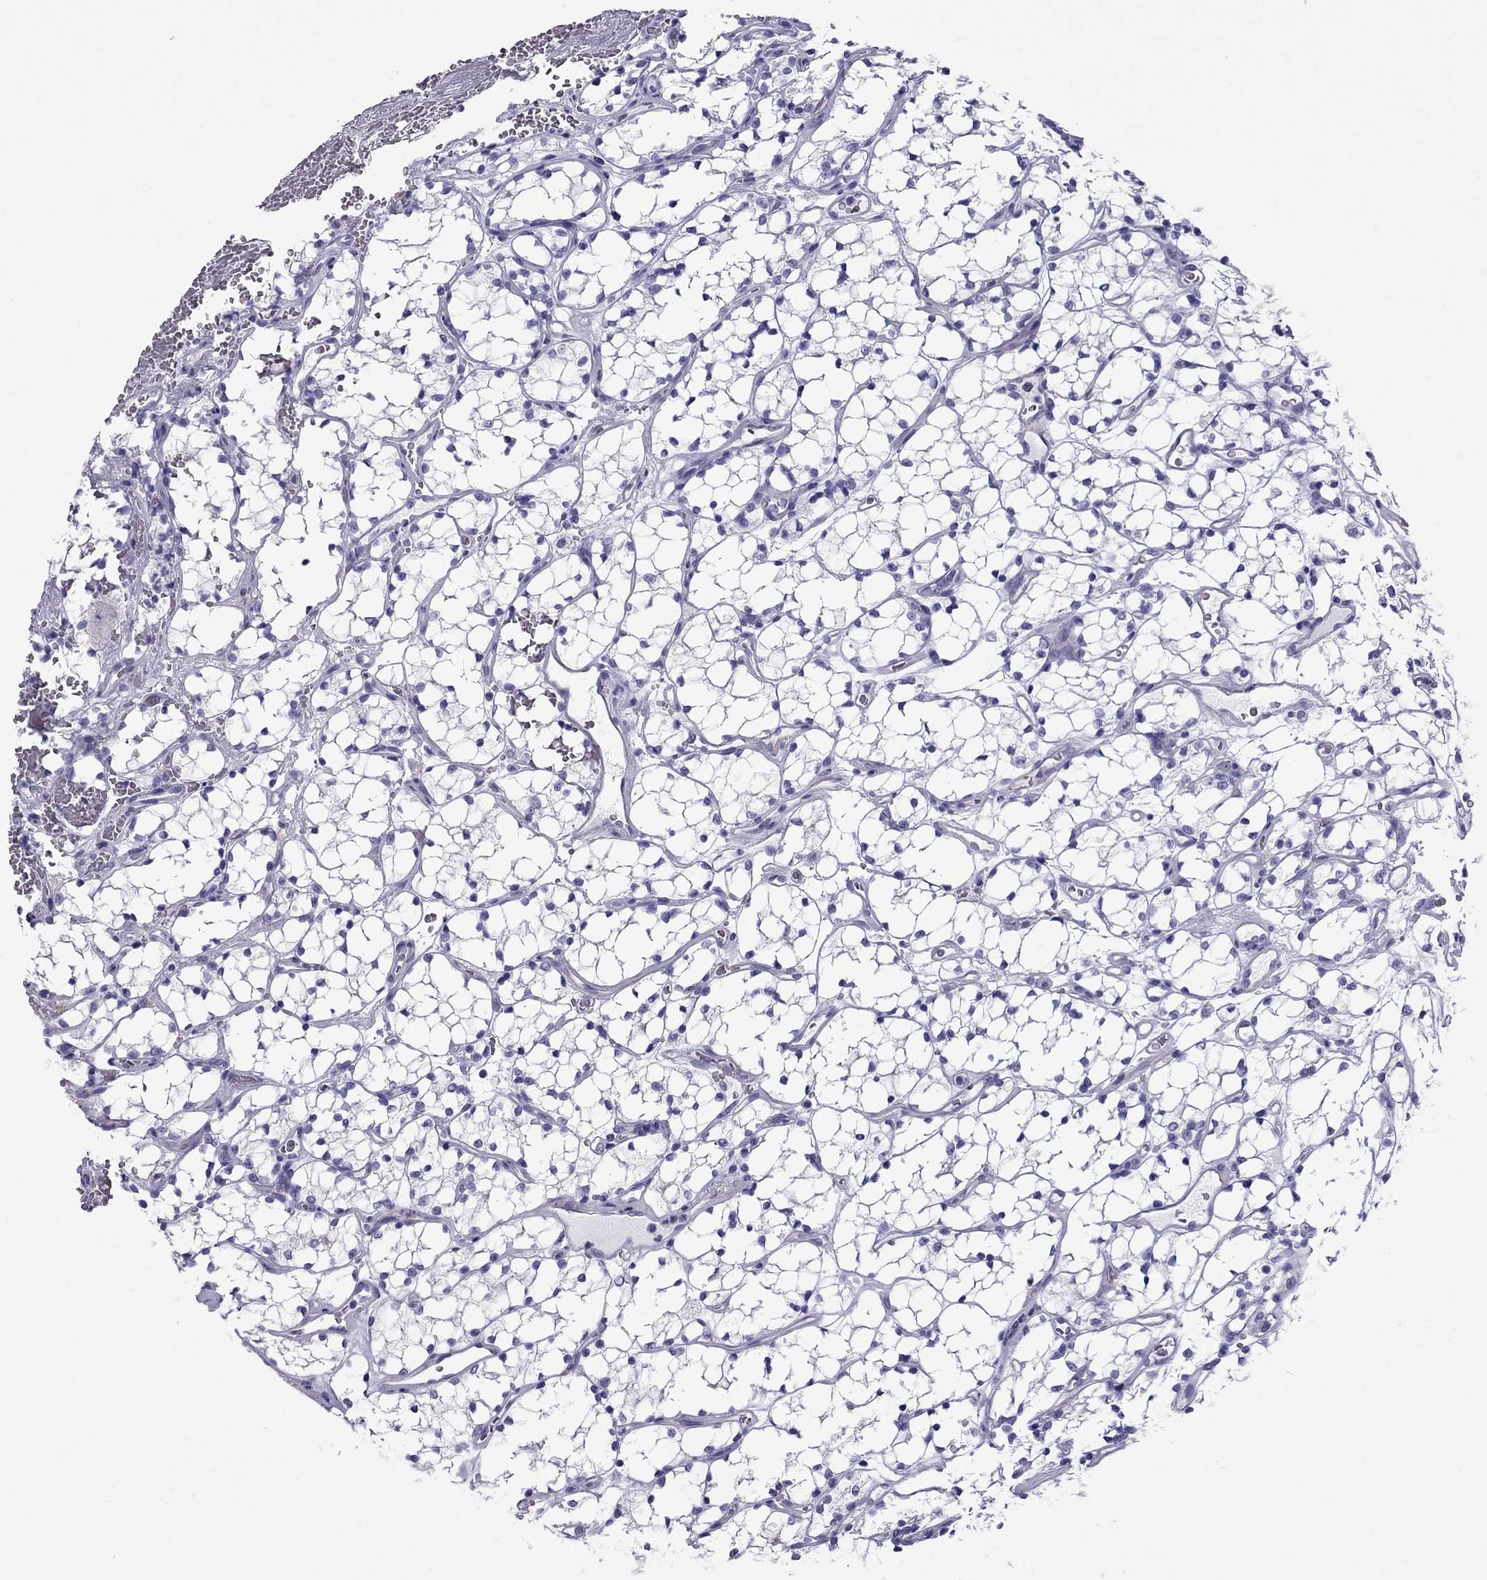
{"staining": {"intensity": "negative", "quantity": "none", "location": "none"}, "tissue": "renal cancer", "cell_type": "Tumor cells", "image_type": "cancer", "snomed": [{"axis": "morphology", "description": "Adenocarcinoma, NOS"}, {"axis": "topography", "description": "Kidney"}], "caption": "This photomicrograph is of adenocarcinoma (renal) stained with IHC to label a protein in brown with the nuclei are counter-stained blue. There is no expression in tumor cells.", "gene": "MYL11", "patient": {"sex": "female", "age": 69}}